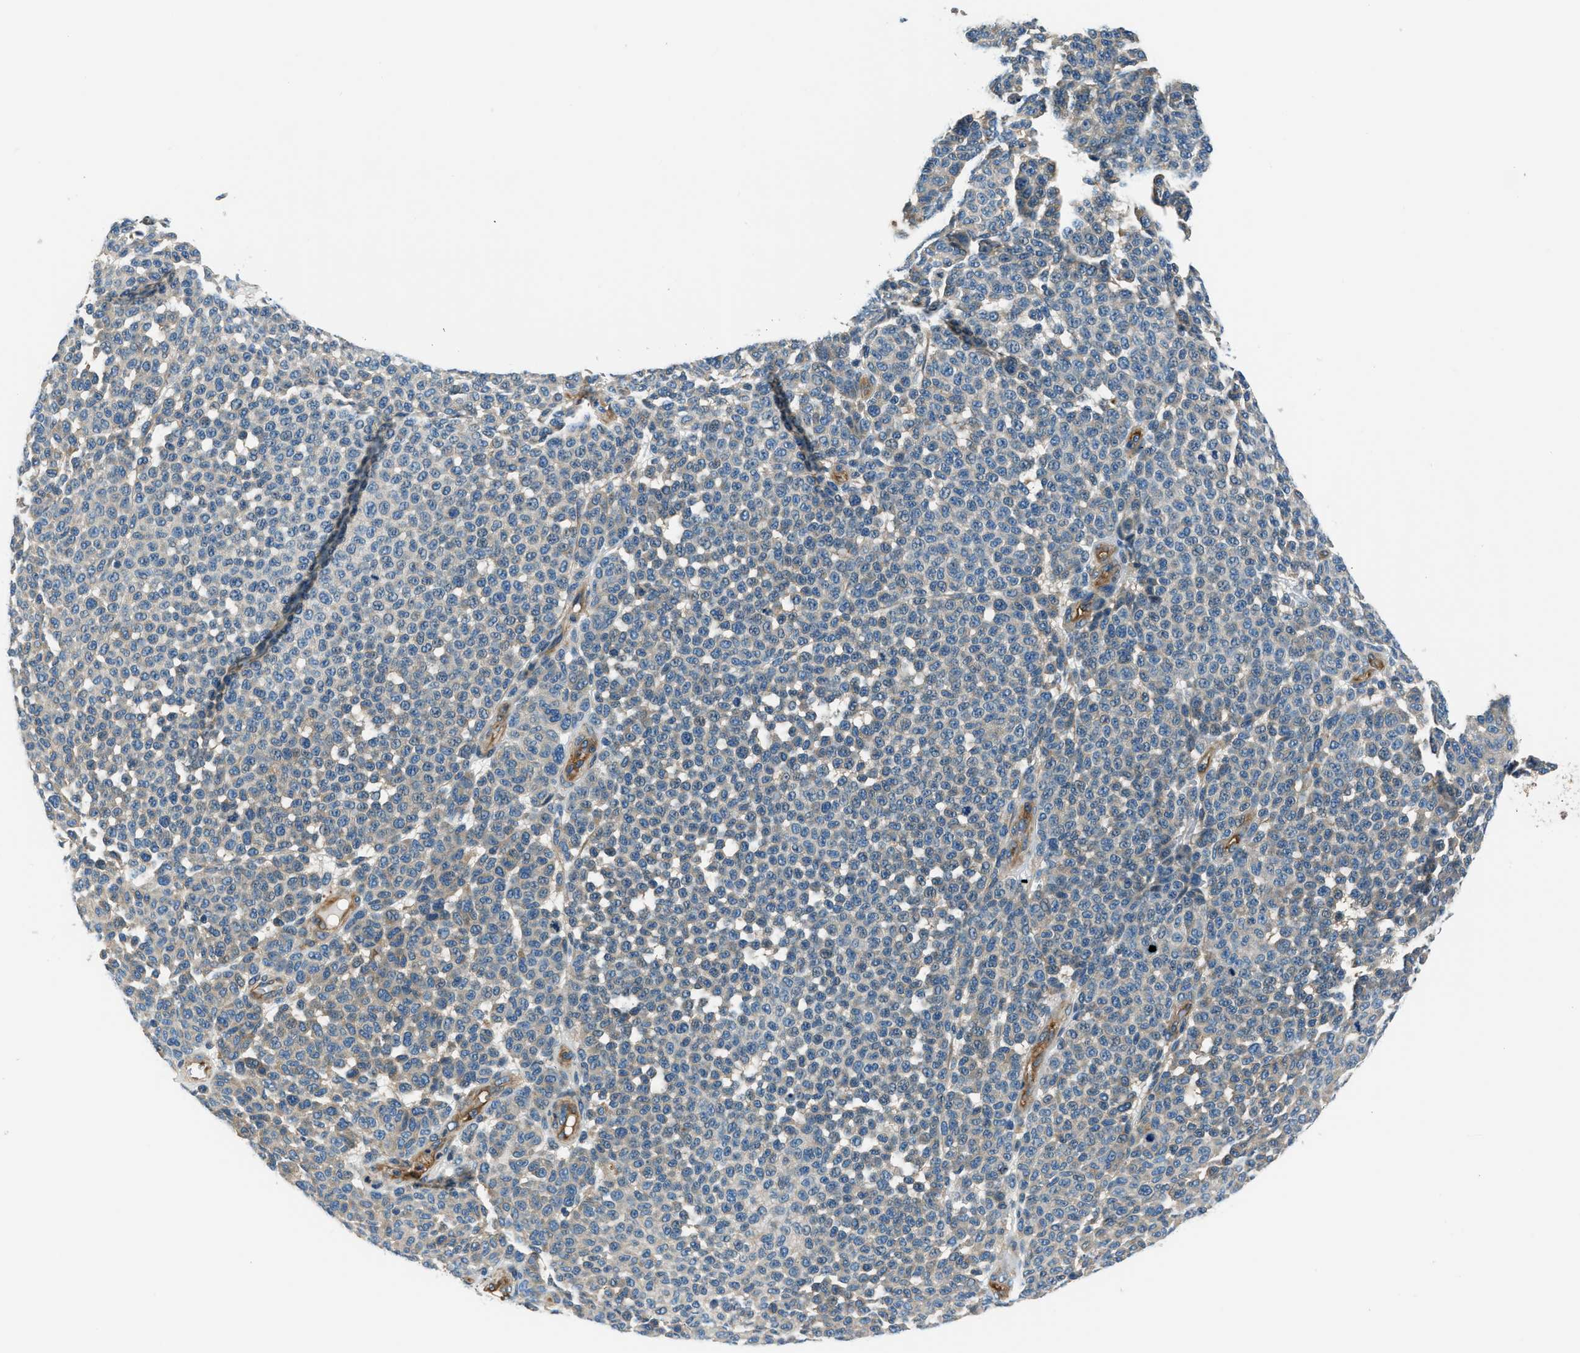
{"staining": {"intensity": "weak", "quantity": "<25%", "location": "cytoplasmic/membranous"}, "tissue": "melanoma", "cell_type": "Tumor cells", "image_type": "cancer", "snomed": [{"axis": "morphology", "description": "Malignant melanoma, NOS"}, {"axis": "topography", "description": "Skin"}], "caption": "High magnification brightfield microscopy of malignant melanoma stained with DAB (brown) and counterstained with hematoxylin (blue): tumor cells show no significant staining.", "gene": "SLC19A2", "patient": {"sex": "male", "age": 59}}